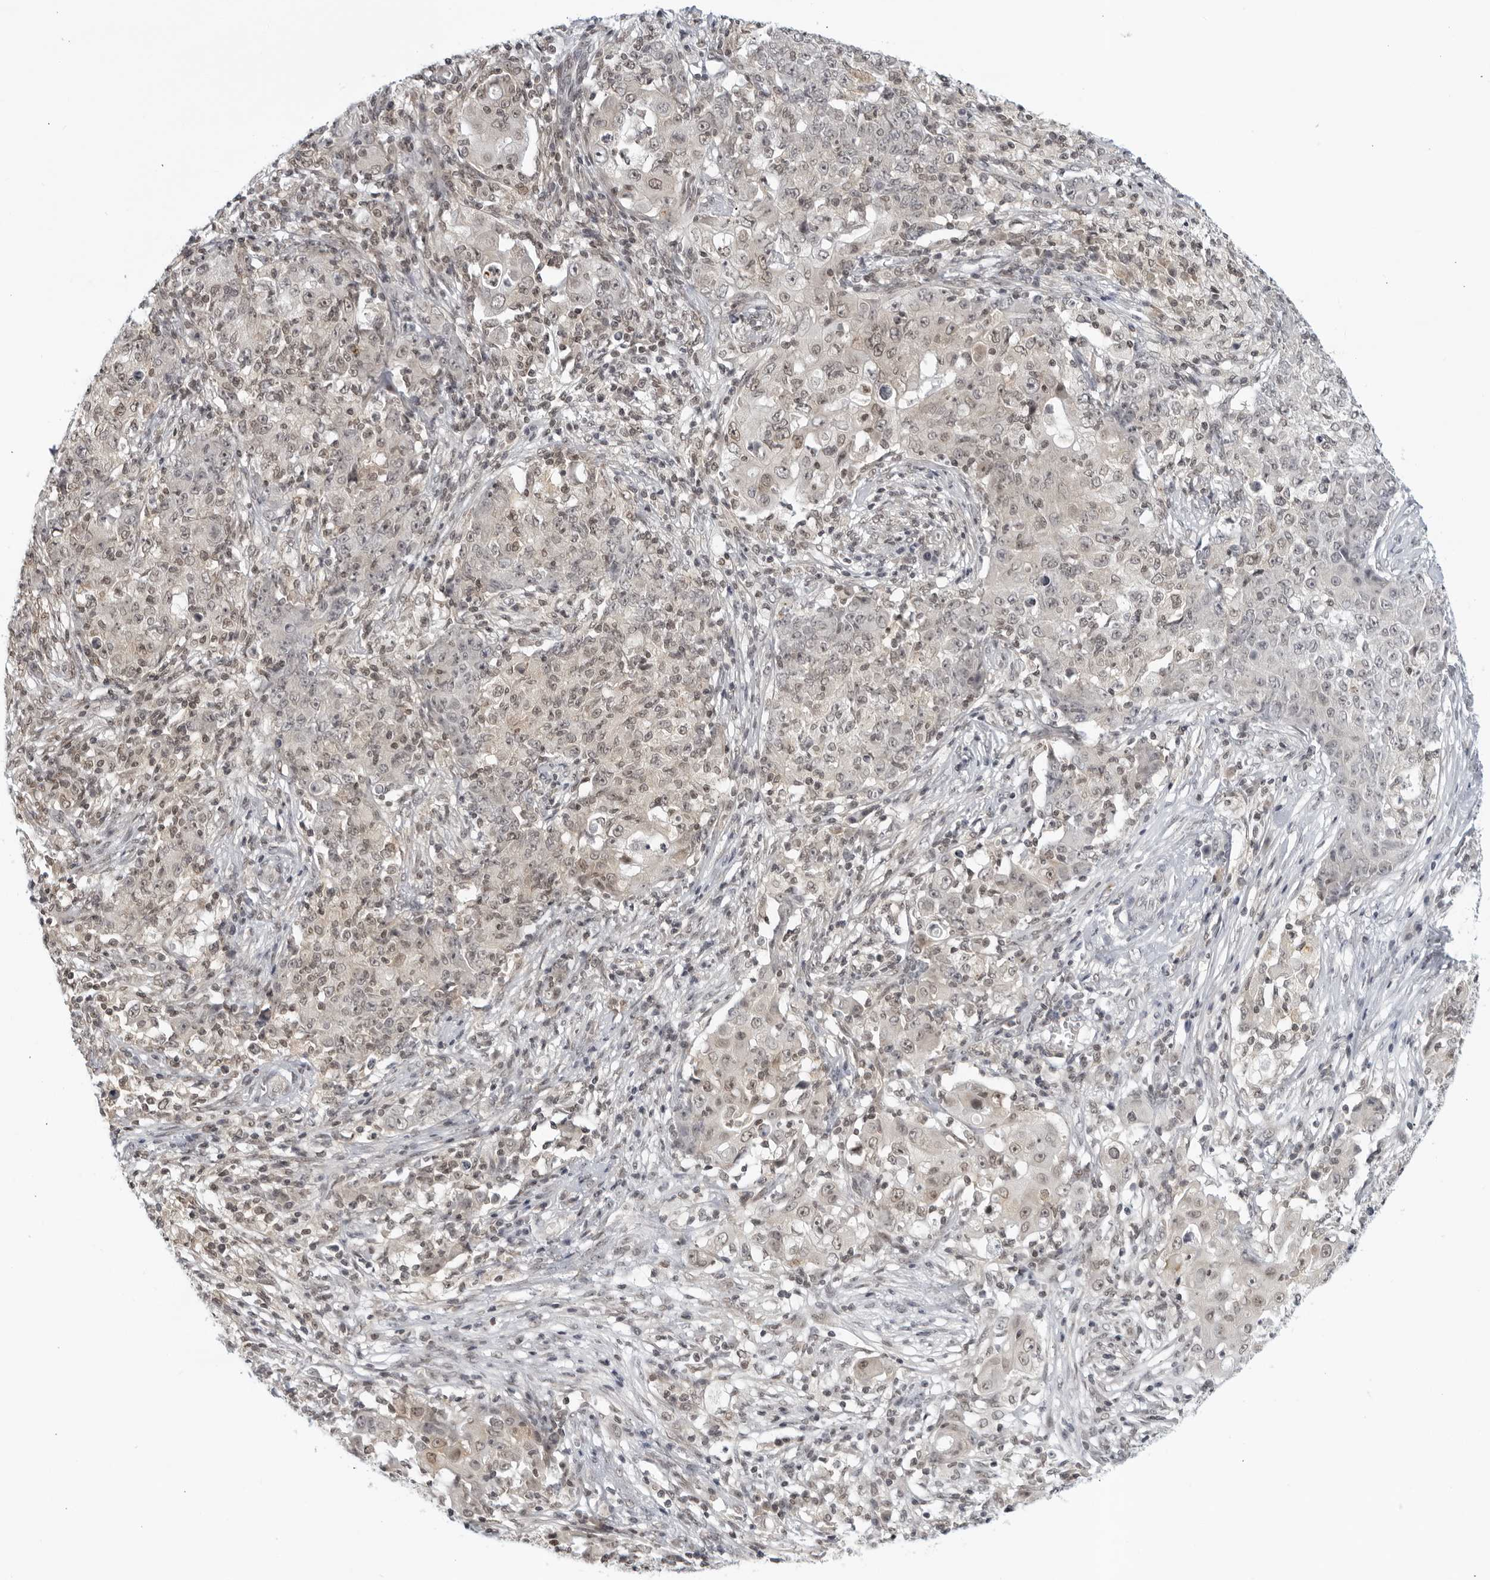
{"staining": {"intensity": "weak", "quantity": ">75%", "location": "nuclear"}, "tissue": "ovarian cancer", "cell_type": "Tumor cells", "image_type": "cancer", "snomed": [{"axis": "morphology", "description": "Carcinoma, endometroid"}, {"axis": "topography", "description": "Ovary"}], "caption": "Ovarian endometroid carcinoma tissue displays weak nuclear positivity in about >75% of tumor cells, visualized by immunohistochemistry.", "gene": "CC2D1B", "patient": {"sex": "female", "age": 42}}